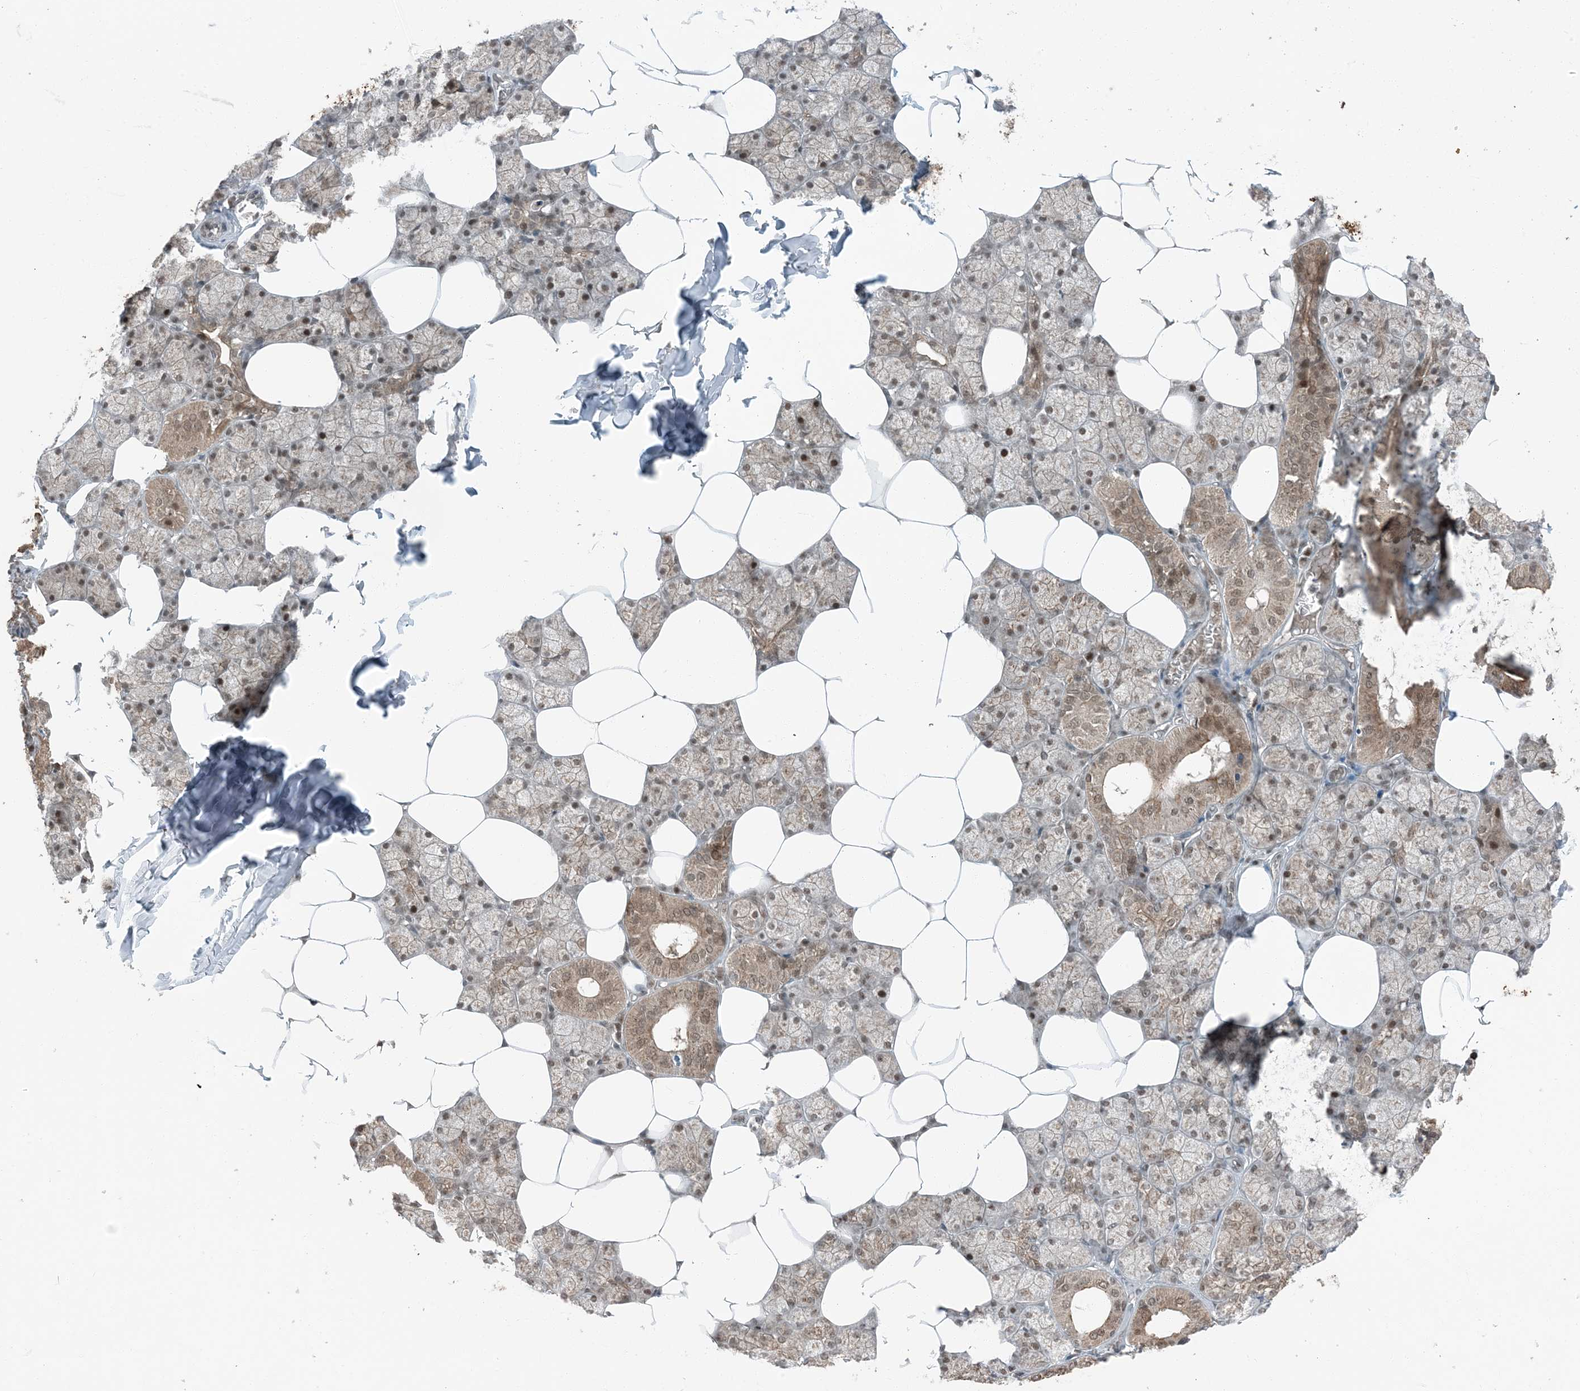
{"staining": {"intensity": "moderate", "quantity": ">75%", "location": "cytoplasmic/membranous,nuclear"}, "tissue": "salivary gland", "cell_type": "Glandular cells", "image_type": "normal", "snomed": [{"axis": "morphology", "description": "Normal tissue, NOS"}, {"axis": "topography", "description": "Salivary gland"}], "caption": "About >75% of glandular cells in unremarkable human salivary gland reveal moderate cytoplasmic/membranous,nuclear protein expression as visualized by brown immunohistochemical staining.", "gene": "TRAPPC12", "patient": {"sex": "male", "age": 62}}